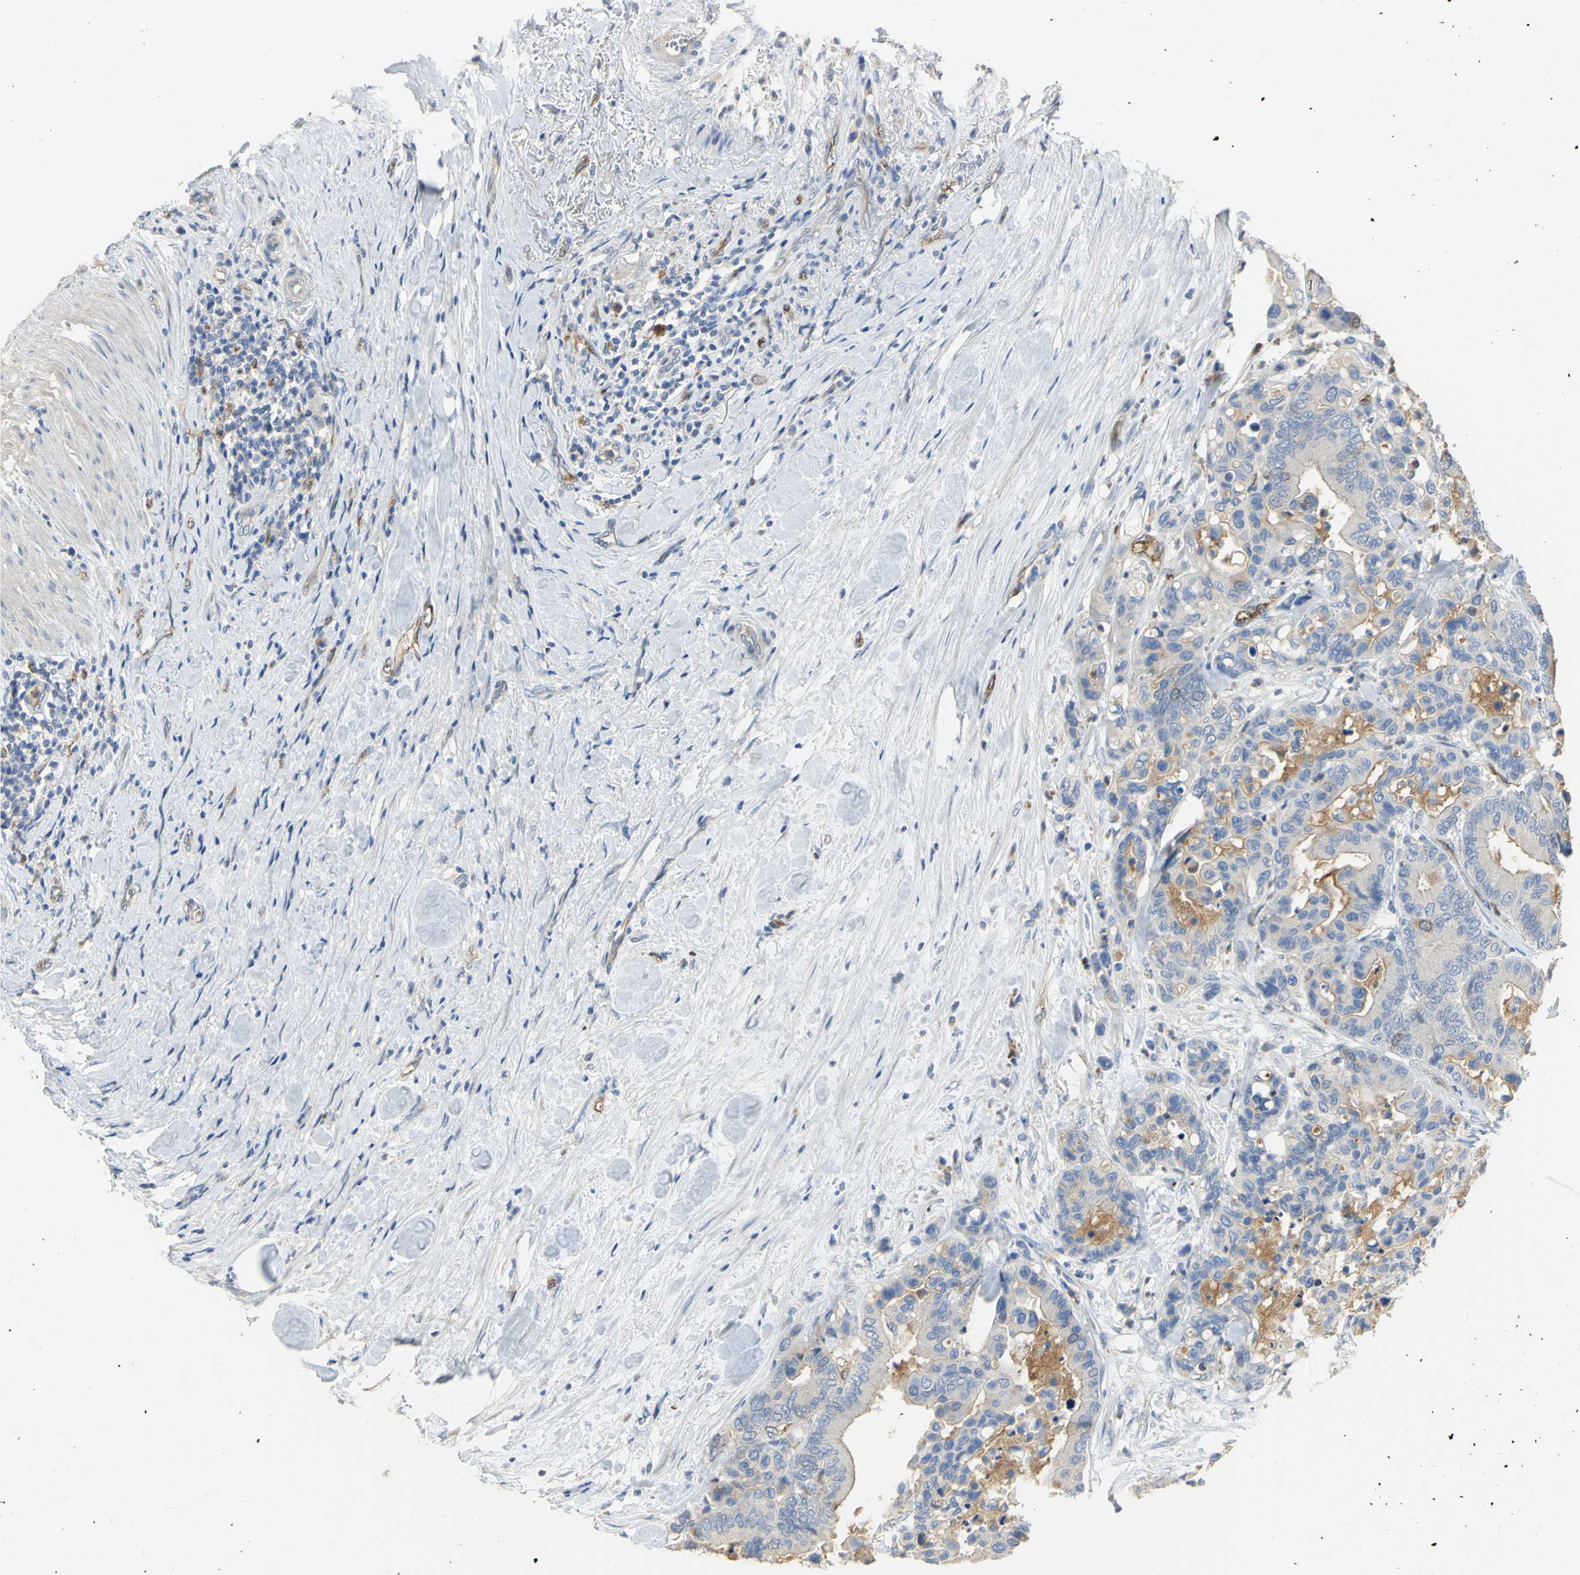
{"staining": {"intensity": "moderate", "quantity": "<25%", "location": "cytoplasmic/membranous"}, "tissue": "colorectal cancer", "cell_type": "Tumor cells", "image_type": "cancer", "snomed": [{"axis": "morphology", "description": "Adenocarcinoma, NOS"}, {"axis": "topography", "description": "Colon"}], "caption": "Immunohistochemistry (IHC) (DAB) staining of human colorectal adenocarcinoma shows moderate cytoplasmic/membranous protein expression in approximately <25% of tumor cells.", "gene": "DLGAP5", "patient": {"sex": "male", "age": 82}}